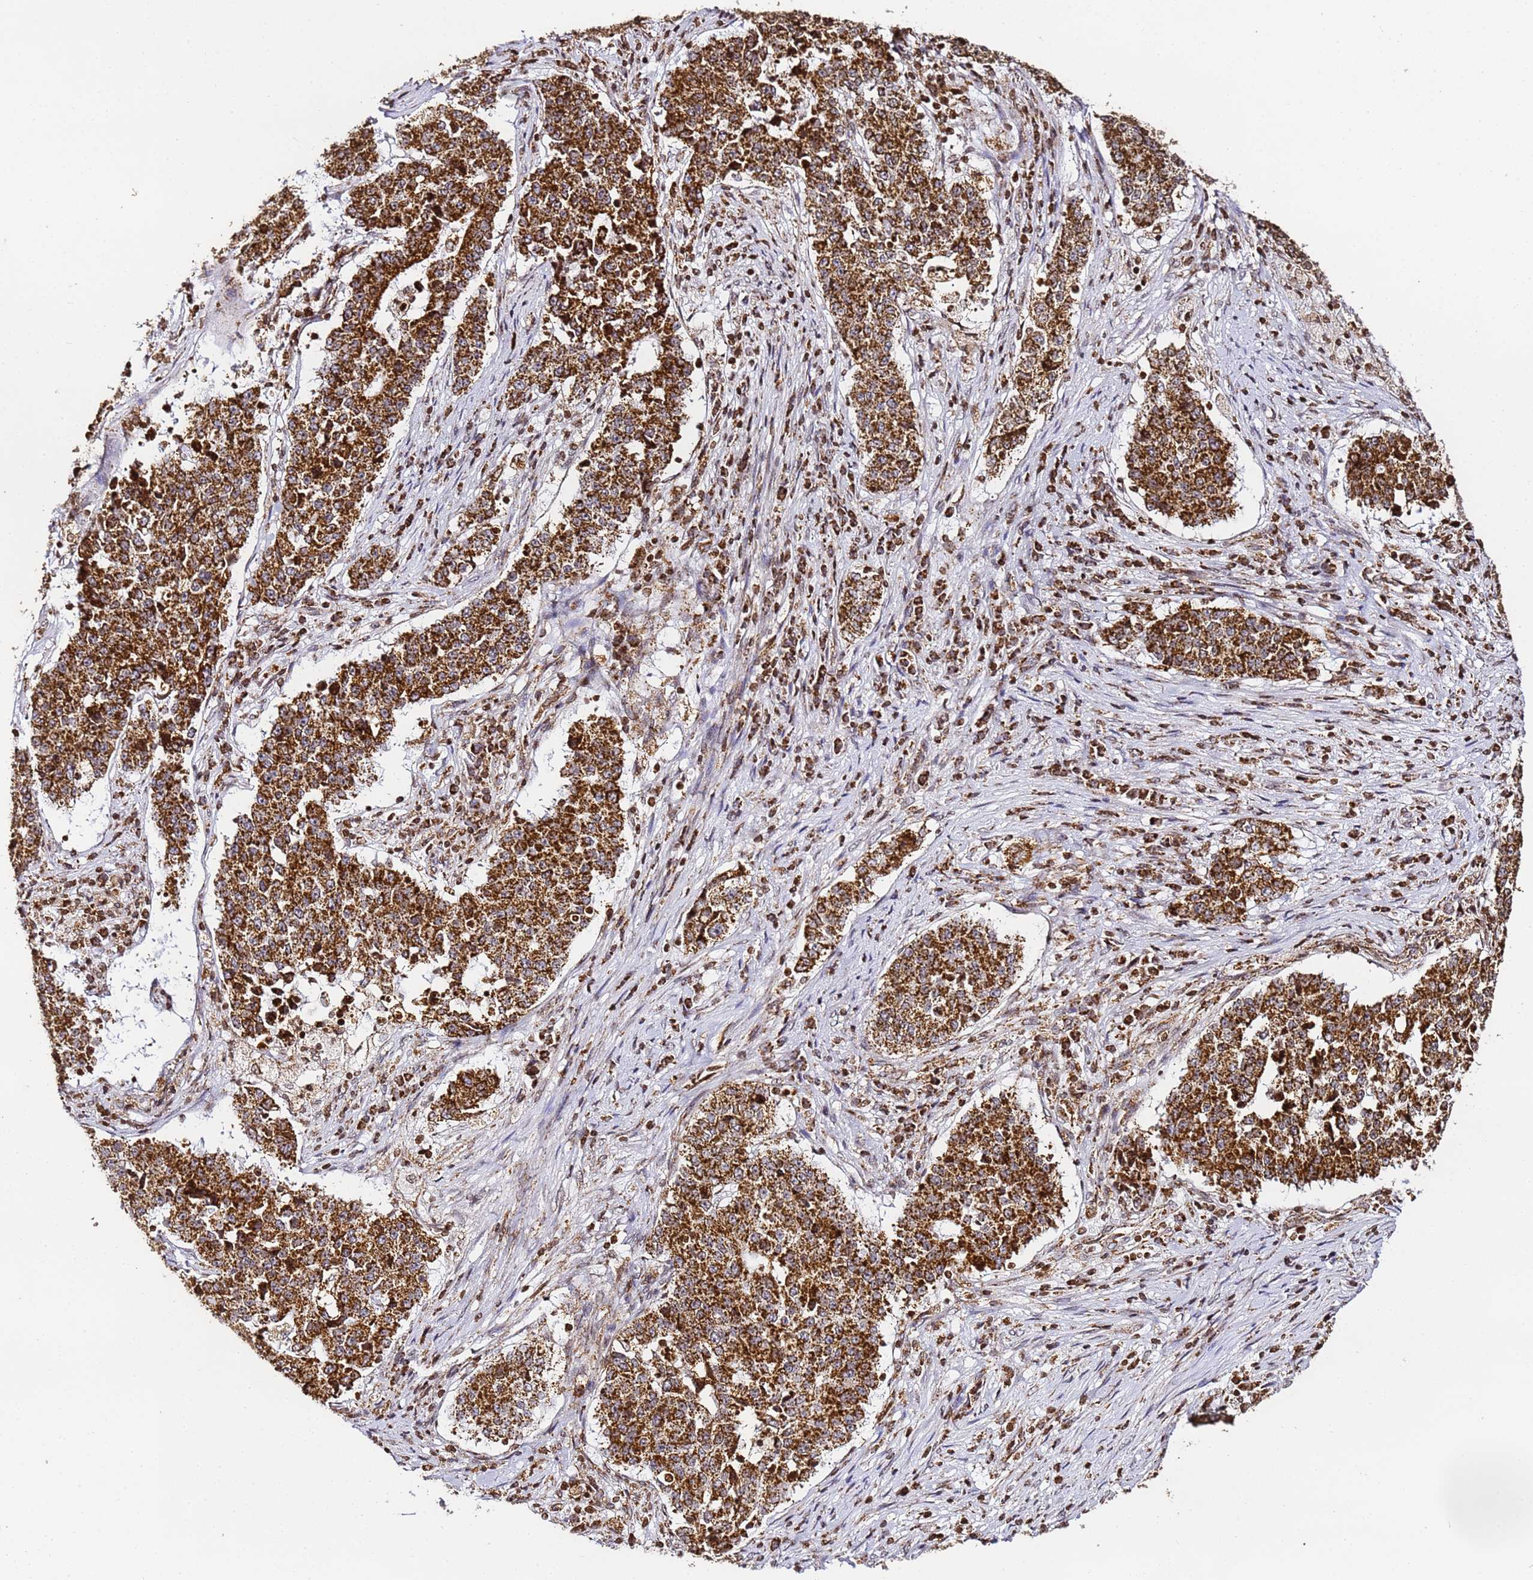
{"staining": {"intensity": "strong", "quantity": ">75%", "location": "cytoplasmic/membranous"}, "tissue": "stomach cancer", "cell_type": "Tumor cells", "image_type": "cancer", "snomed": [{"axis": "morphology", "description": "Adenocarcinoma, NOS"}, {"axis": "topography", "description": "Stomach"}], "caption": "IHC image of neoplastic tissue: stomach adenocarcinoma stained using immunohistochemistry (IHC) demonstrates high levels of strong protein expression localized specifically in the cytoplasmic/membranous of tumor cells, appearing as a cytoplasmic/membranous brown color.", "gene": "HSPE1", "patient": {"sex": "male", "age": 59}}